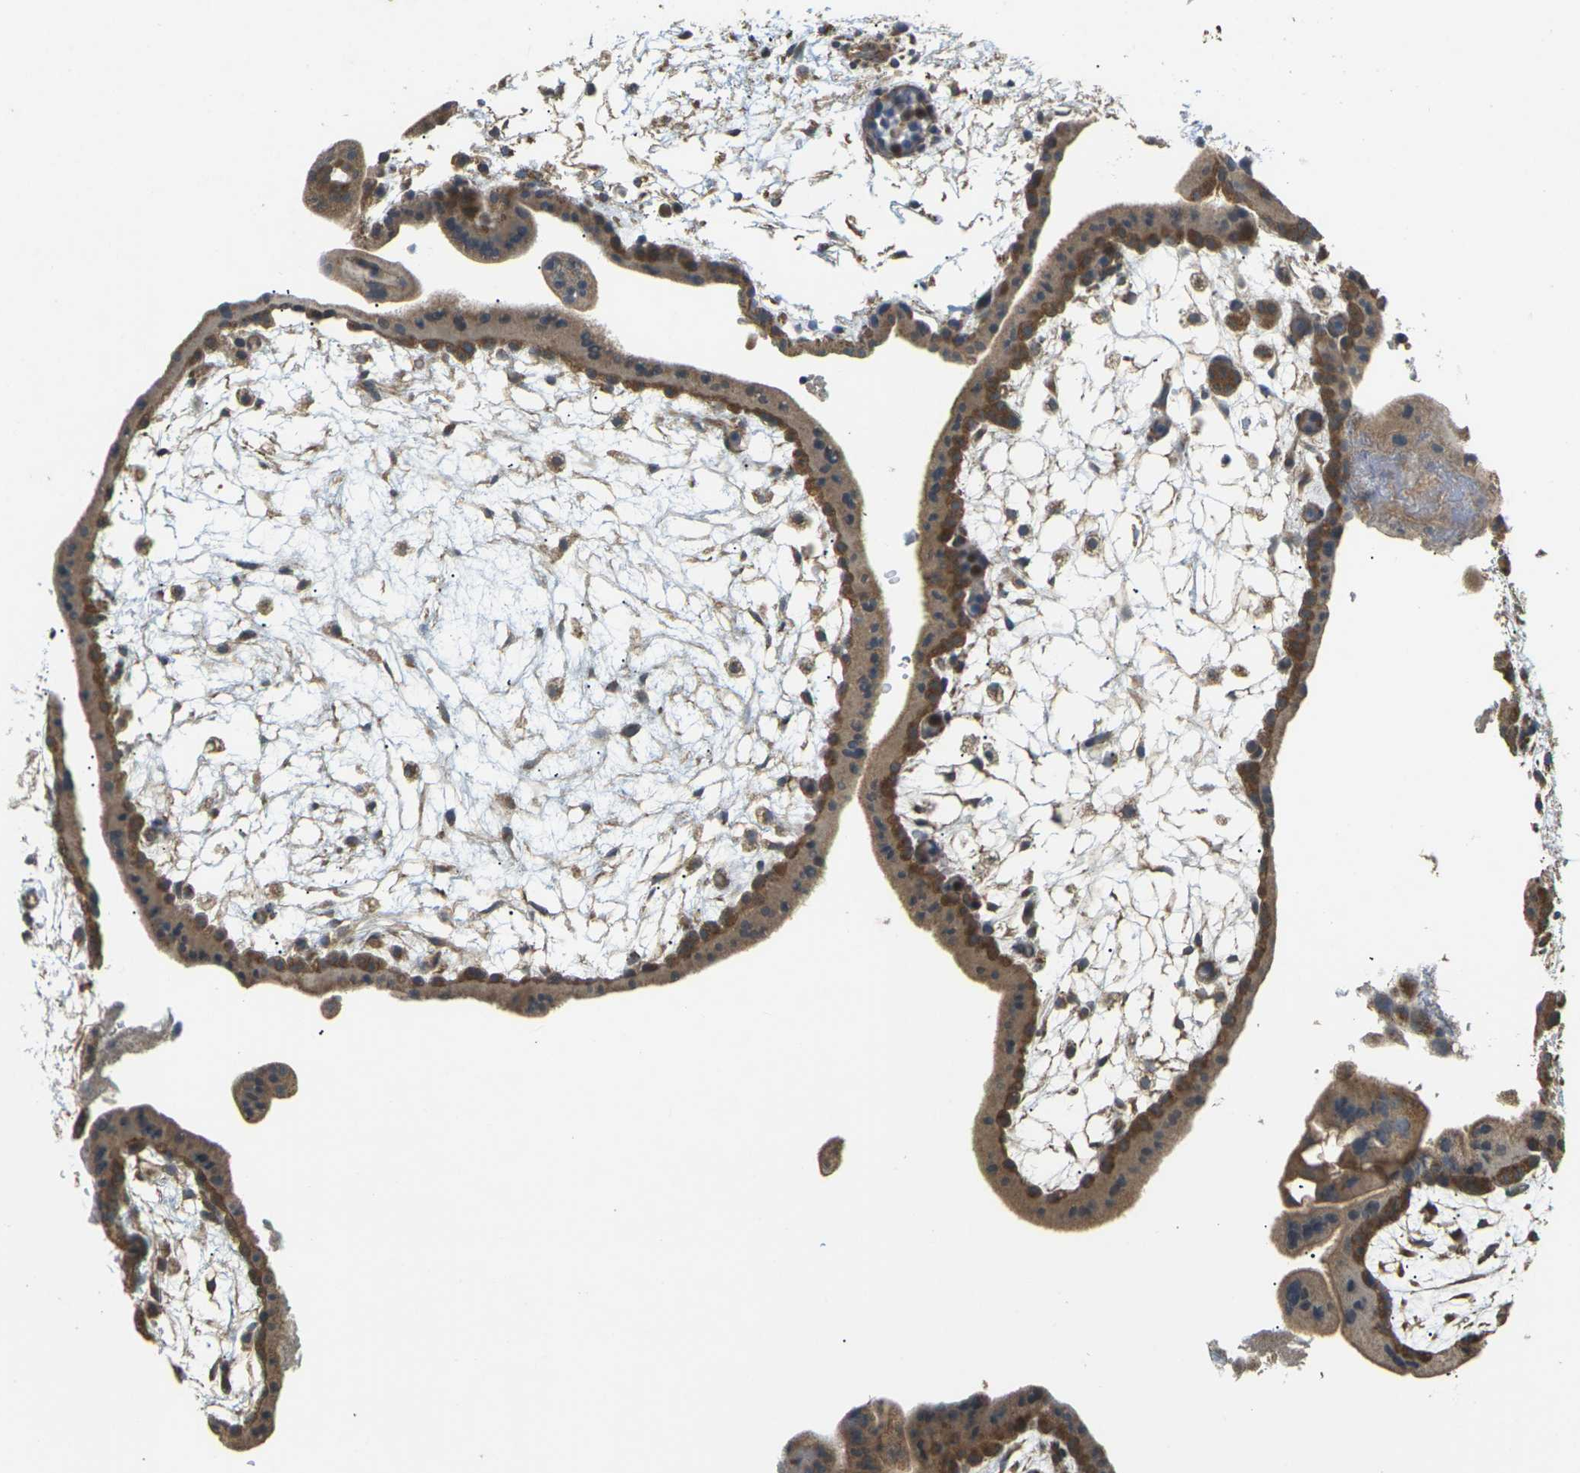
{"staining": {"intensity": "moderate", "quantity": ">75%", "location": "cytoplasmic/membranous"}, "tissue": "placenta", "cell_type": "Trophoblastic cells", "image_type": "normal", "snomed": [{"axis": "morphology", "description": "Normal tissue, NOS"}, {"axis": "topography", "description": "Placenta"}], "caption": "Human placenta stained with a brown dye reveals moderate cytoplasmic/membranous positive staining in about >75% of trophoblastic cells.", "gene": "KSR1", "patient": {"sex": "female", "age": 35}}